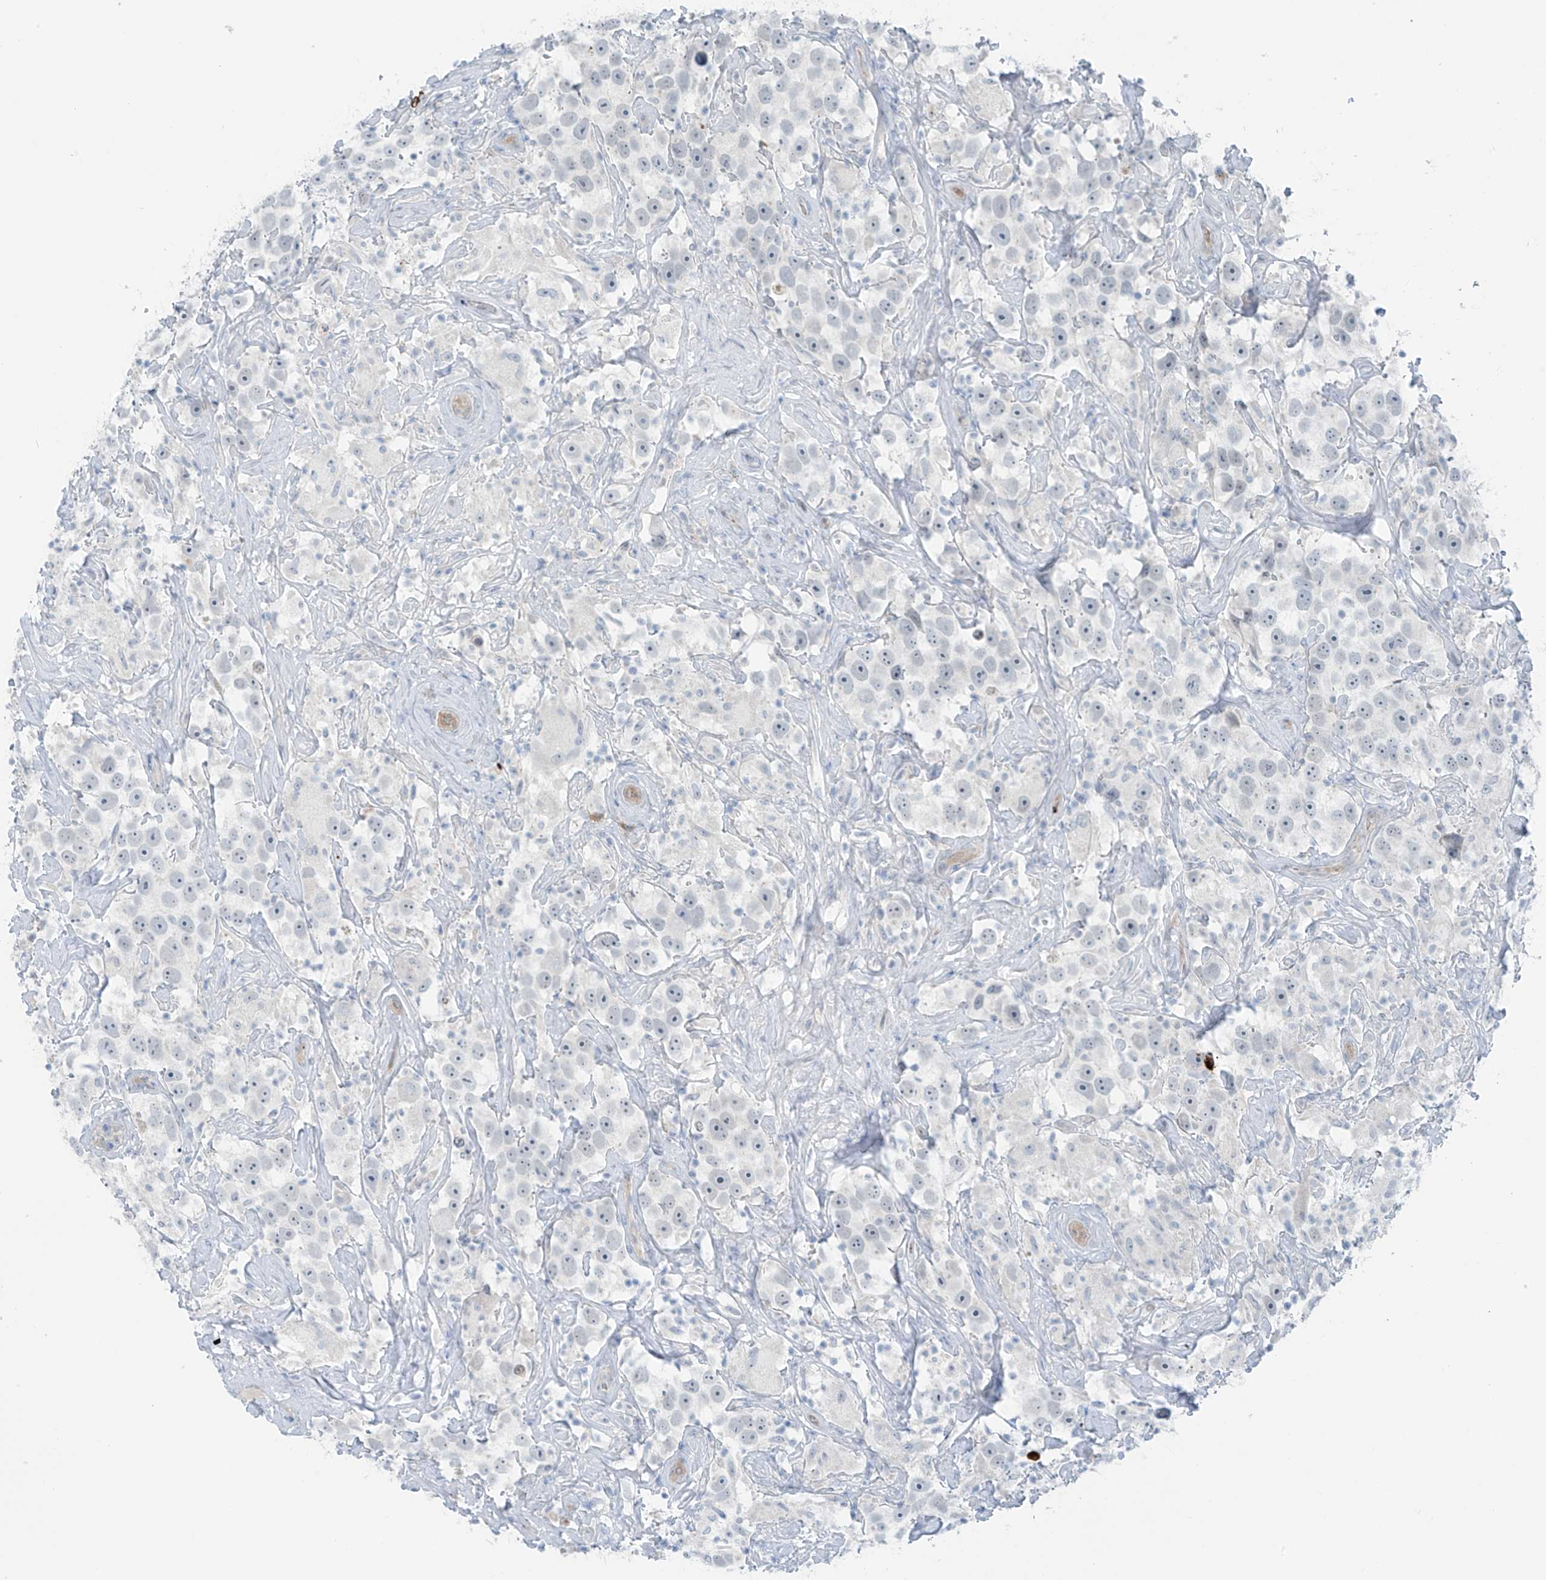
{"staining": {"intensity": "negative", "quantity": "none", "location": "none"}, "tissue": "testis cancer", "cell_type": "Tumor cells", "image_type": "cancer", "snomed": [{"axis": "morphology", "description": "Seminoma, NOS"}, {"axis": "topography", "description": "Testis"}], "caption": "An immunohistochemistry (IHC) image of testis cancer (seminoma) is shown. There is no staining in tumor cells of testis cancer (seminoma).", "gene": "ZNF793", "patient": {"sex": "male", "age": 49}}